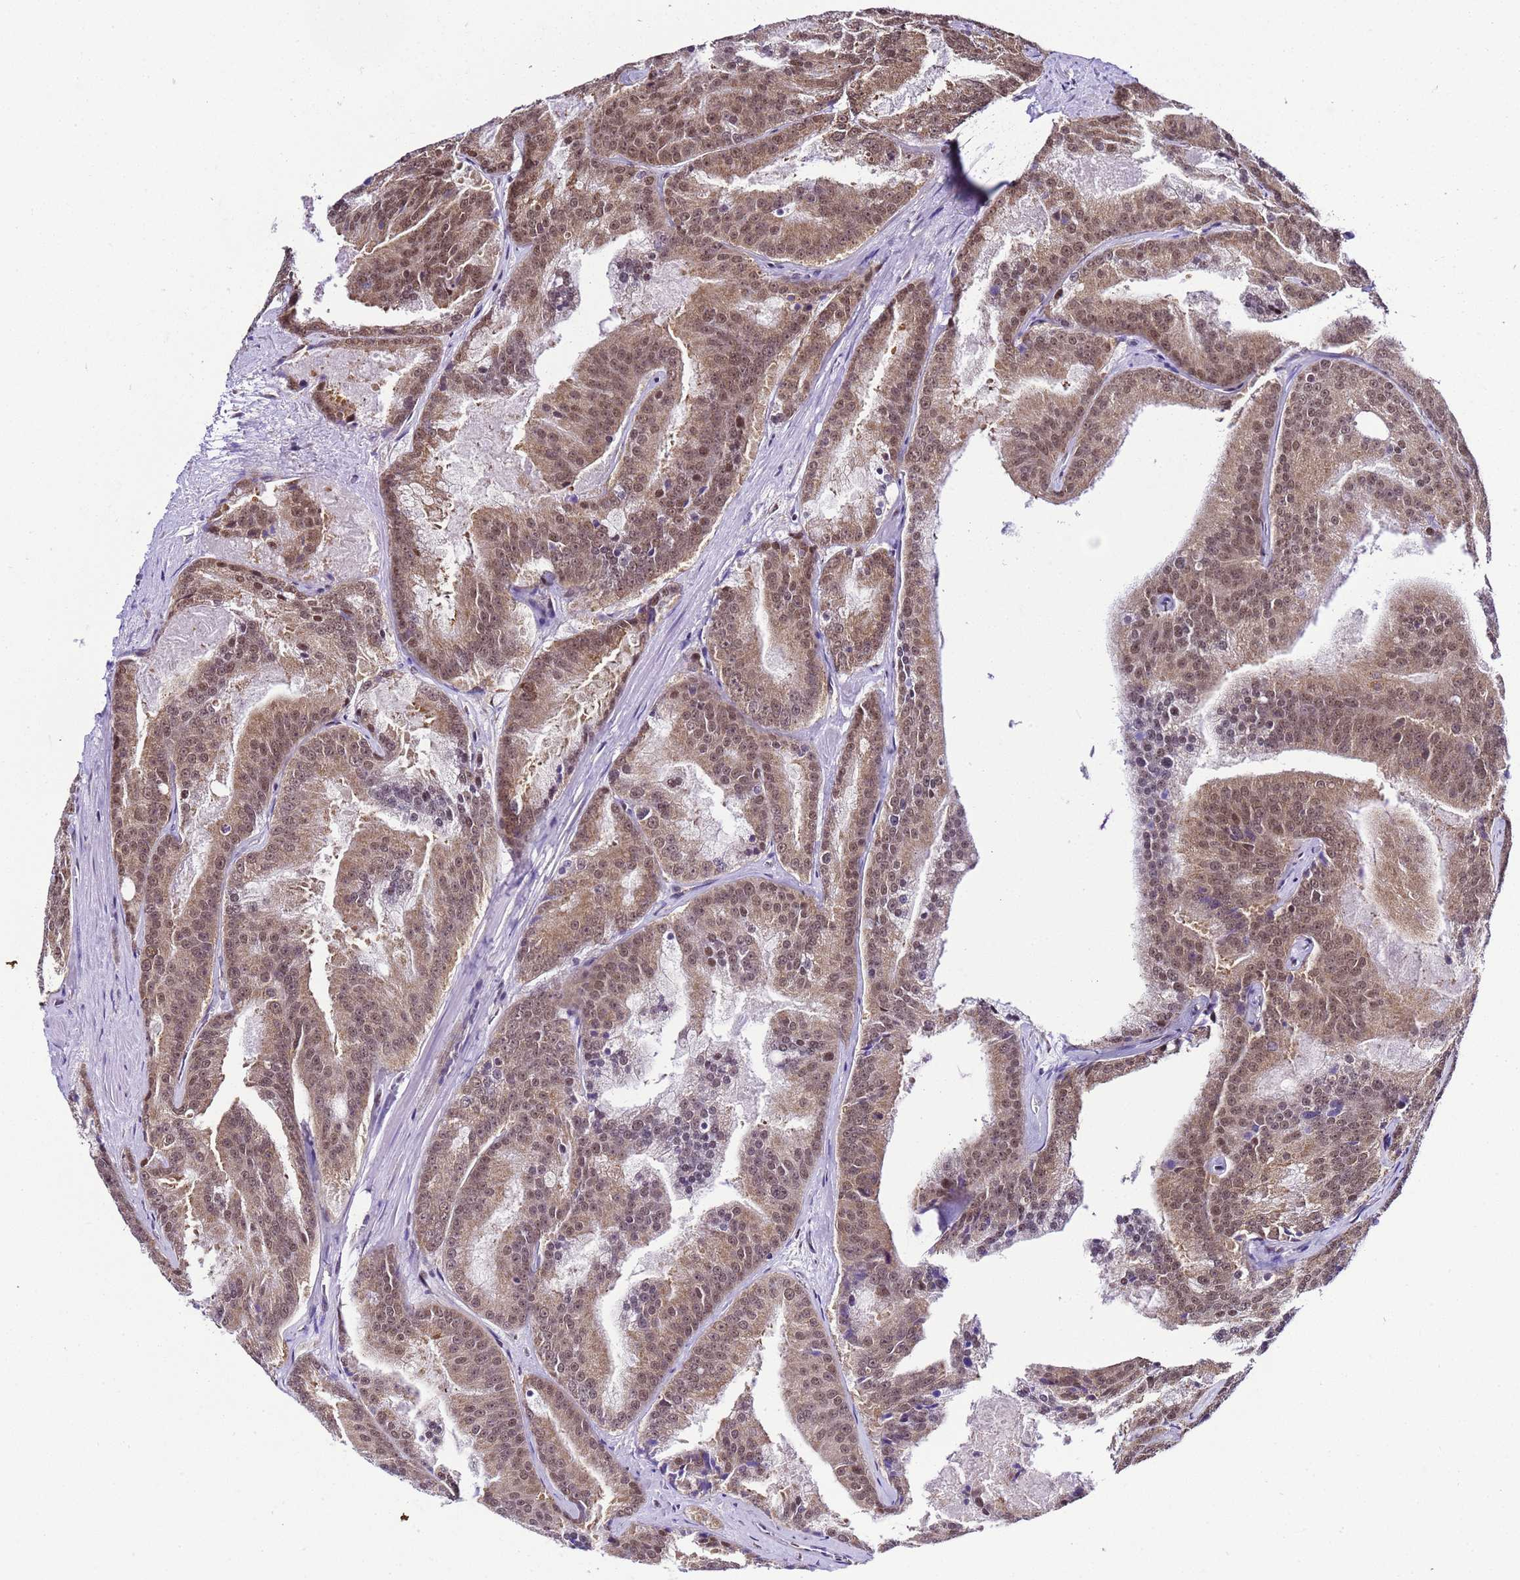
{"staining": {"intensity": "moderate", "quantity": ">75%", "location": "cytoplasmic/membranous,nuclear"}, "tissue": "prostate cancer", "cell_type": "Tumor cells", "image_type": "cancer", "snomed": [{"axis": "morphology", "description": "Adenocarcinoma, High grade"}, {"axis": "topography", "description": "Prostate"}], "caption": "Immunohistochemical staining of prostate cancer (adenocarcinoma (high-grade)) reveals moderate cytoplasmic/membranous and nuclear protein expression in about >75% of tumor cells.", "gene": "SMN1", "patient": {"sex": "male", "age": 61}}